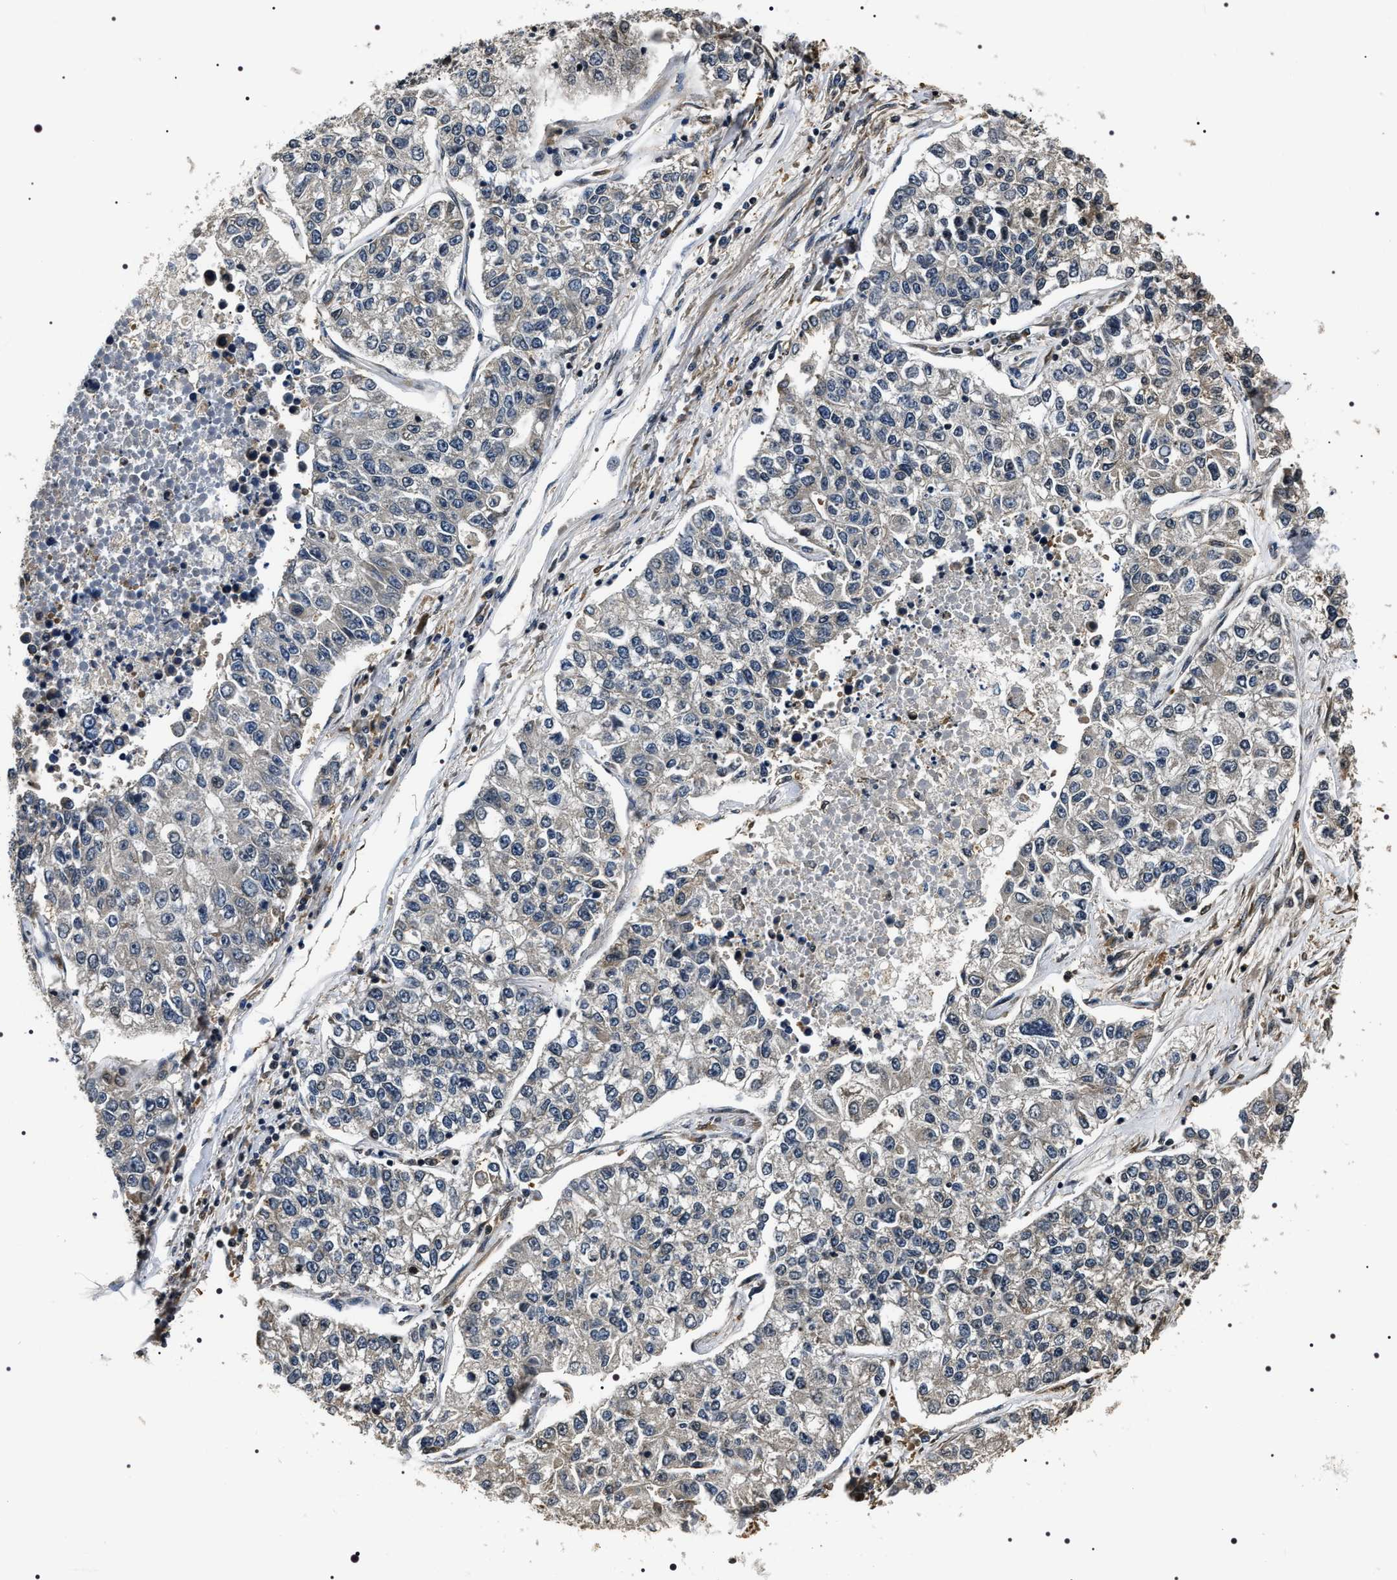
{"staining": {"intensity": "weak", "quantity": "<25%", "location": "cytoplasmic/membranous"}, "tissue": "lung cancer", "cell_type": "Tumor cells", "image_type": "cancer", "snomed": [{"axis": "morphology", "description": "Adenocarcinoma, NOS"}, {"axis": "topography", "description": "Lung"}], "caption": "The IHC image has no significant staining in tumor cells of lung cancer (adenocarcinoma) tissue.", "gene": "ARHGAP22", "patient": {"sex": "male", "age": 49}}